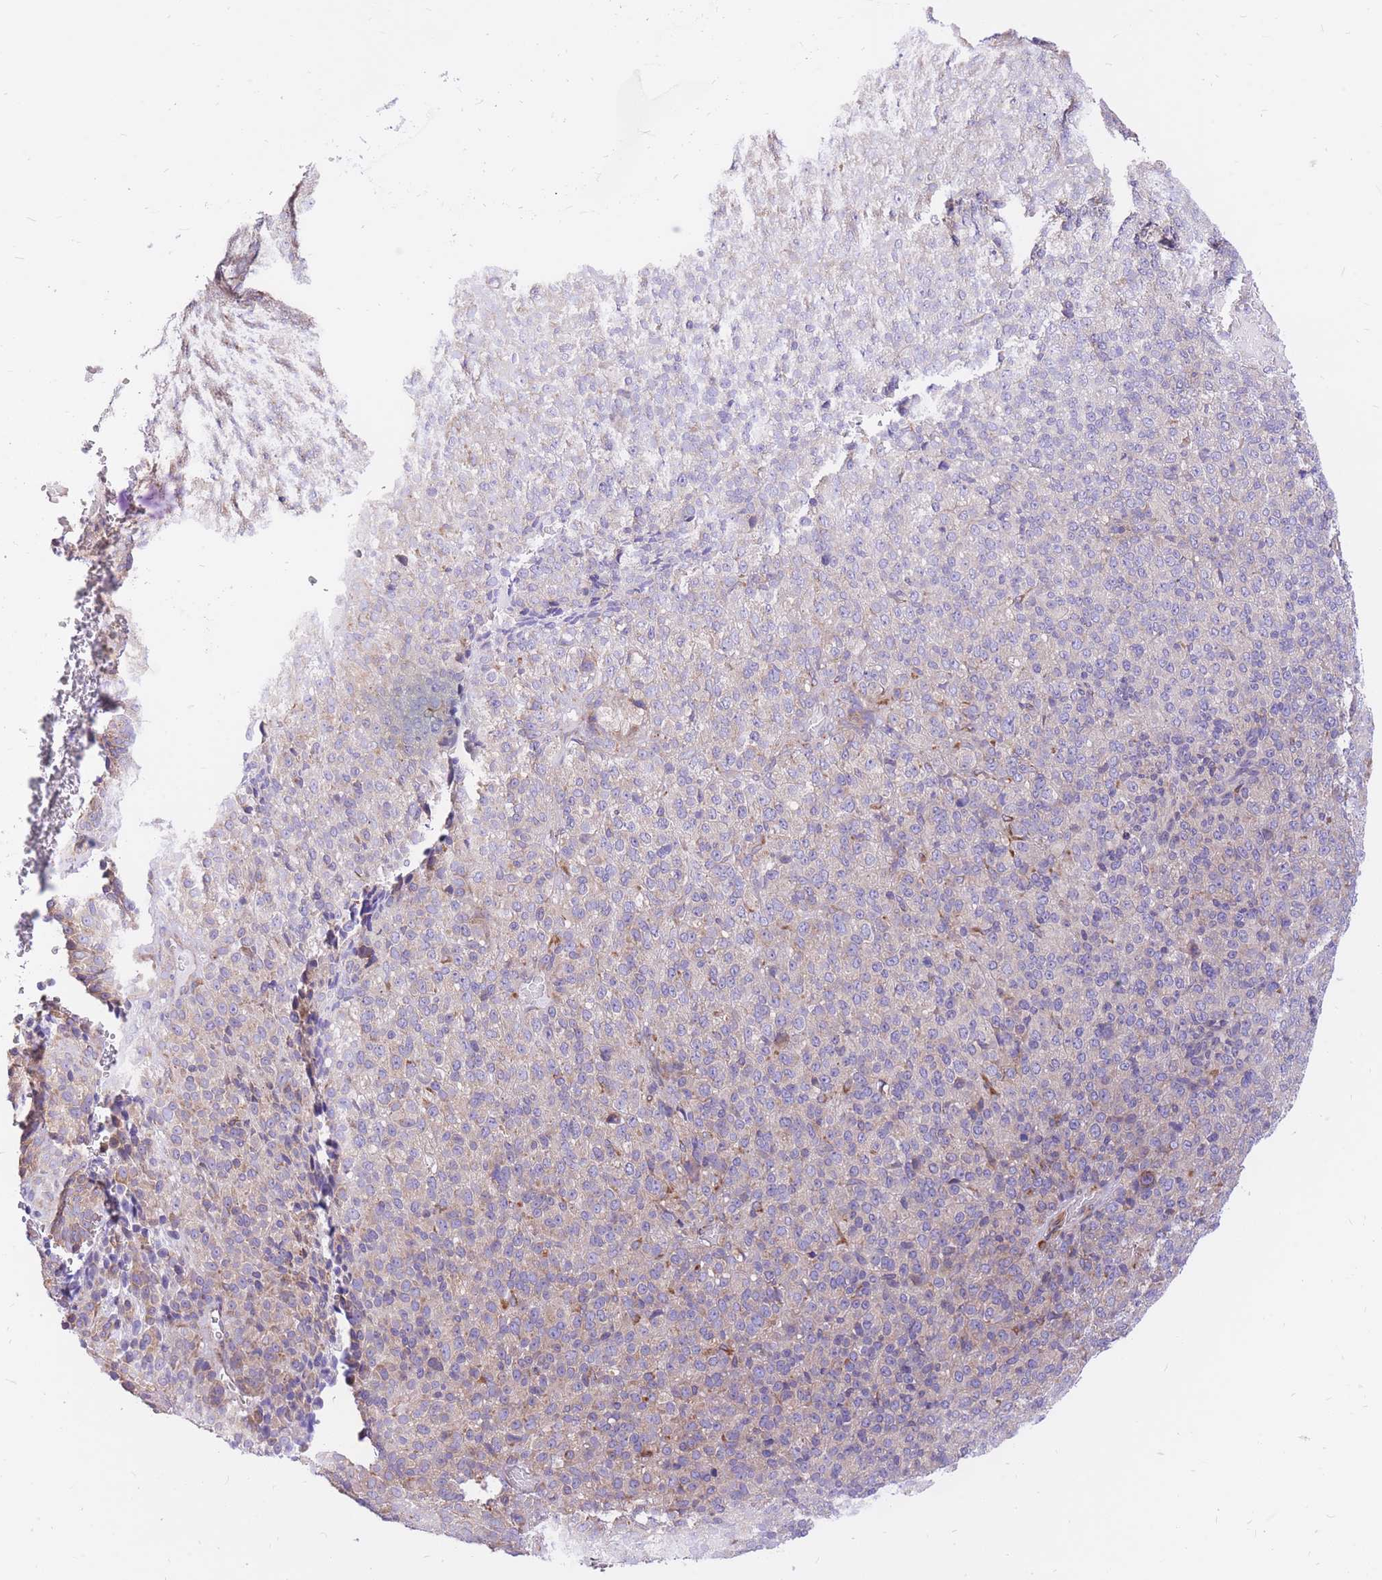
{"staining": {"intensity": "weak", "quantity": "<25%", "location": "cytoplasmic/membranous"}, "tissue": "melanoma", "cell_type": "Tumor cells", "image_type": "cancer", "snomed": [{"axis": "morphology", "description": "Malignant melanoma, Metastatic site"}, {"axis": "topography", "description": "Brain"}], "caption": "A photomicrograph of melanoma stained for a protein demonstrates no brown staining in tumor cells.", "gene": "GBP7", "patient": {"sex": "female", "age": 56}}